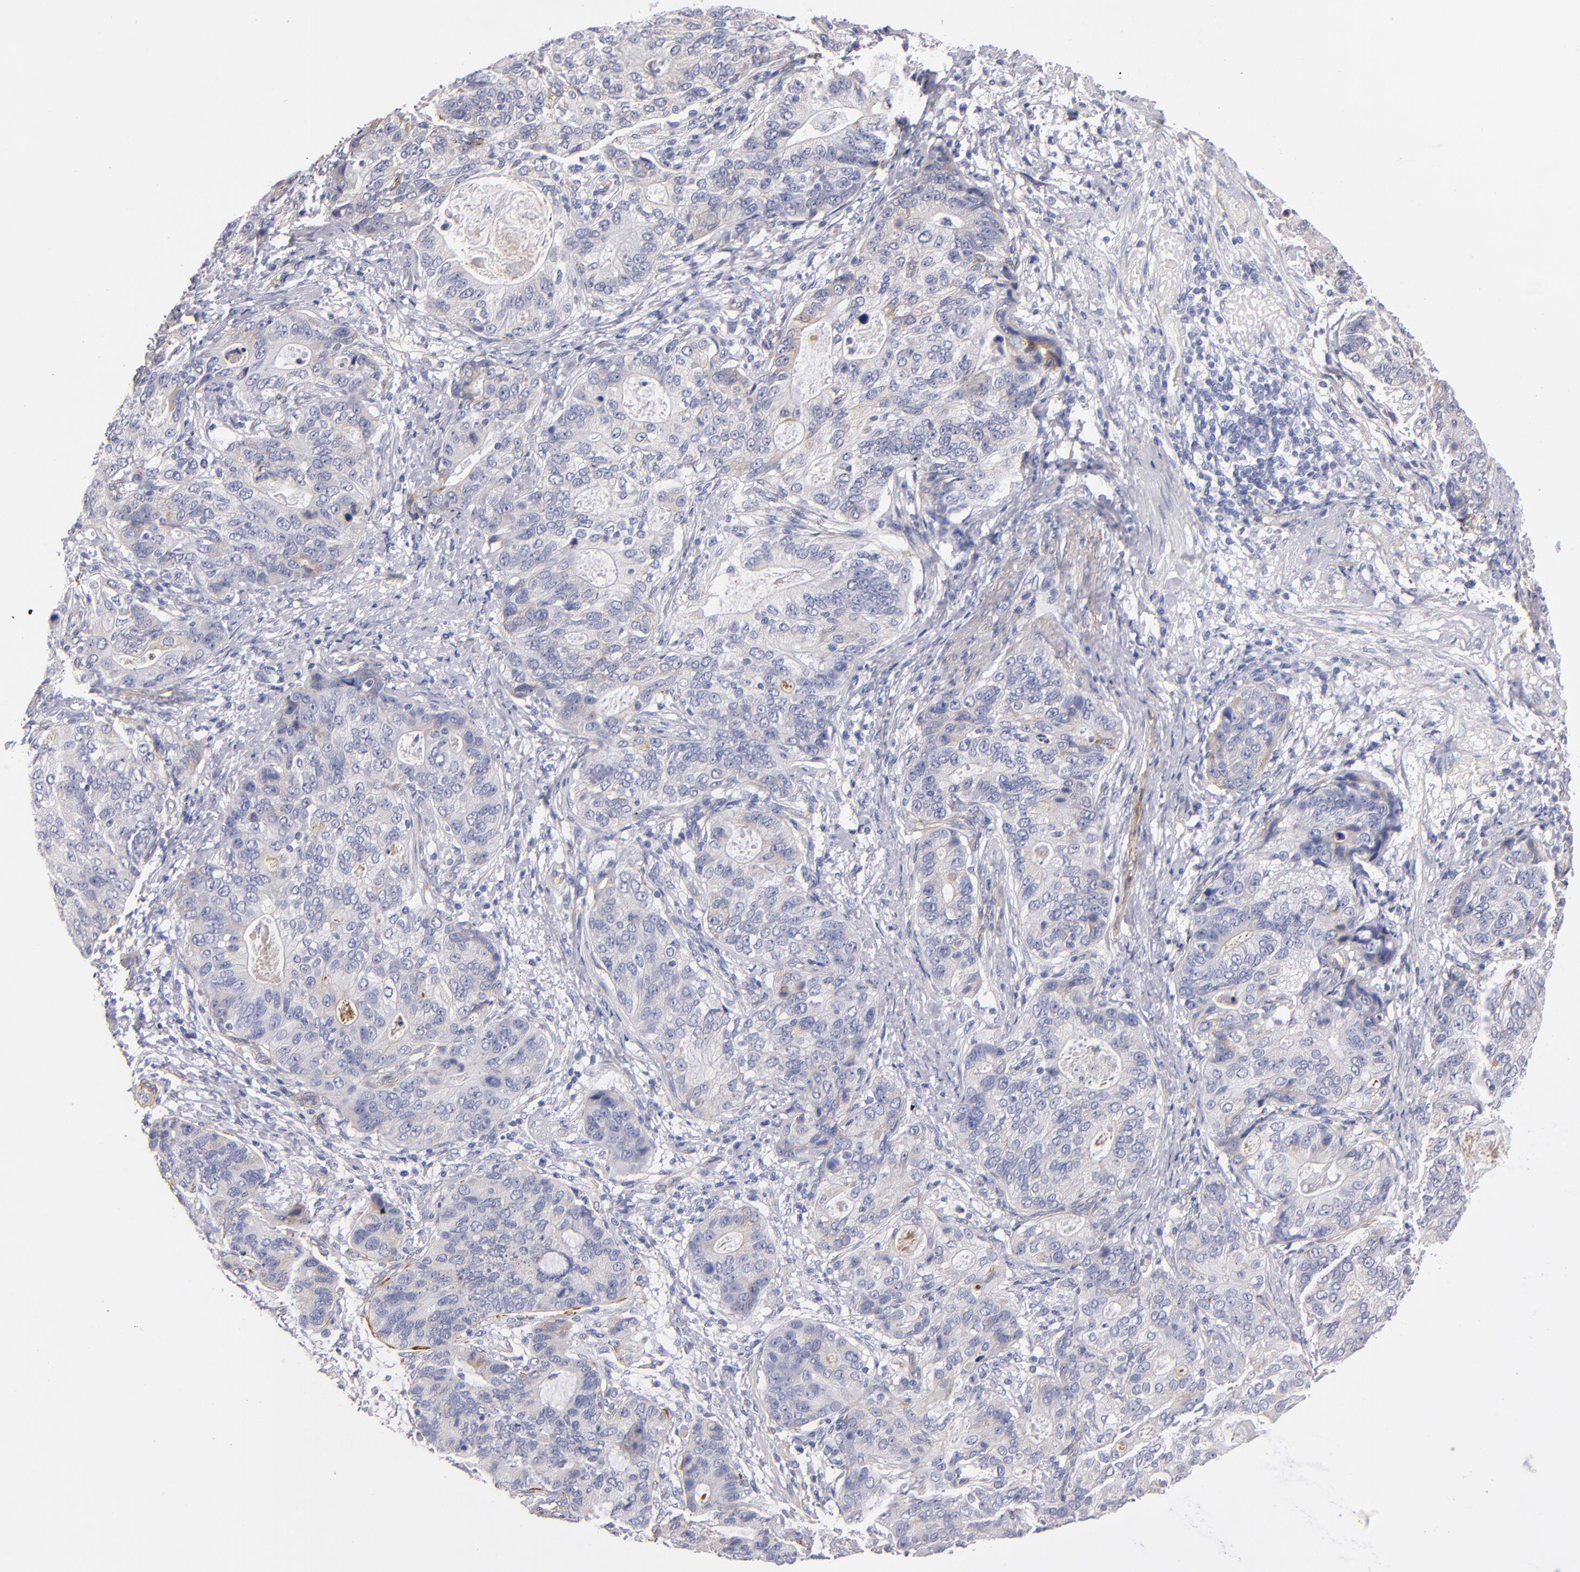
{"staining": {"intensity": "weak", "quantity": "25%-75%", "location": "cytoplasmic/membranous"}, "tissue": "stomach cancer", "cell_type": "Tumor cells", "image_type": "cancer", "snomed": [{"axis": "morphology", "description": "Adenocarcinoma, NOS"}, {"axis": "topography", "description": "Esophagus"}, {"axis": "topography", "description": "Stomach"}], "caption": "A brown stain shows weak cytoplasmic/membranous positivity of a protein in human adenocarcinoma (stomach) tumor cells.", "gene": "LAMC1", "patient": {"sex": "male", "age": 74}}